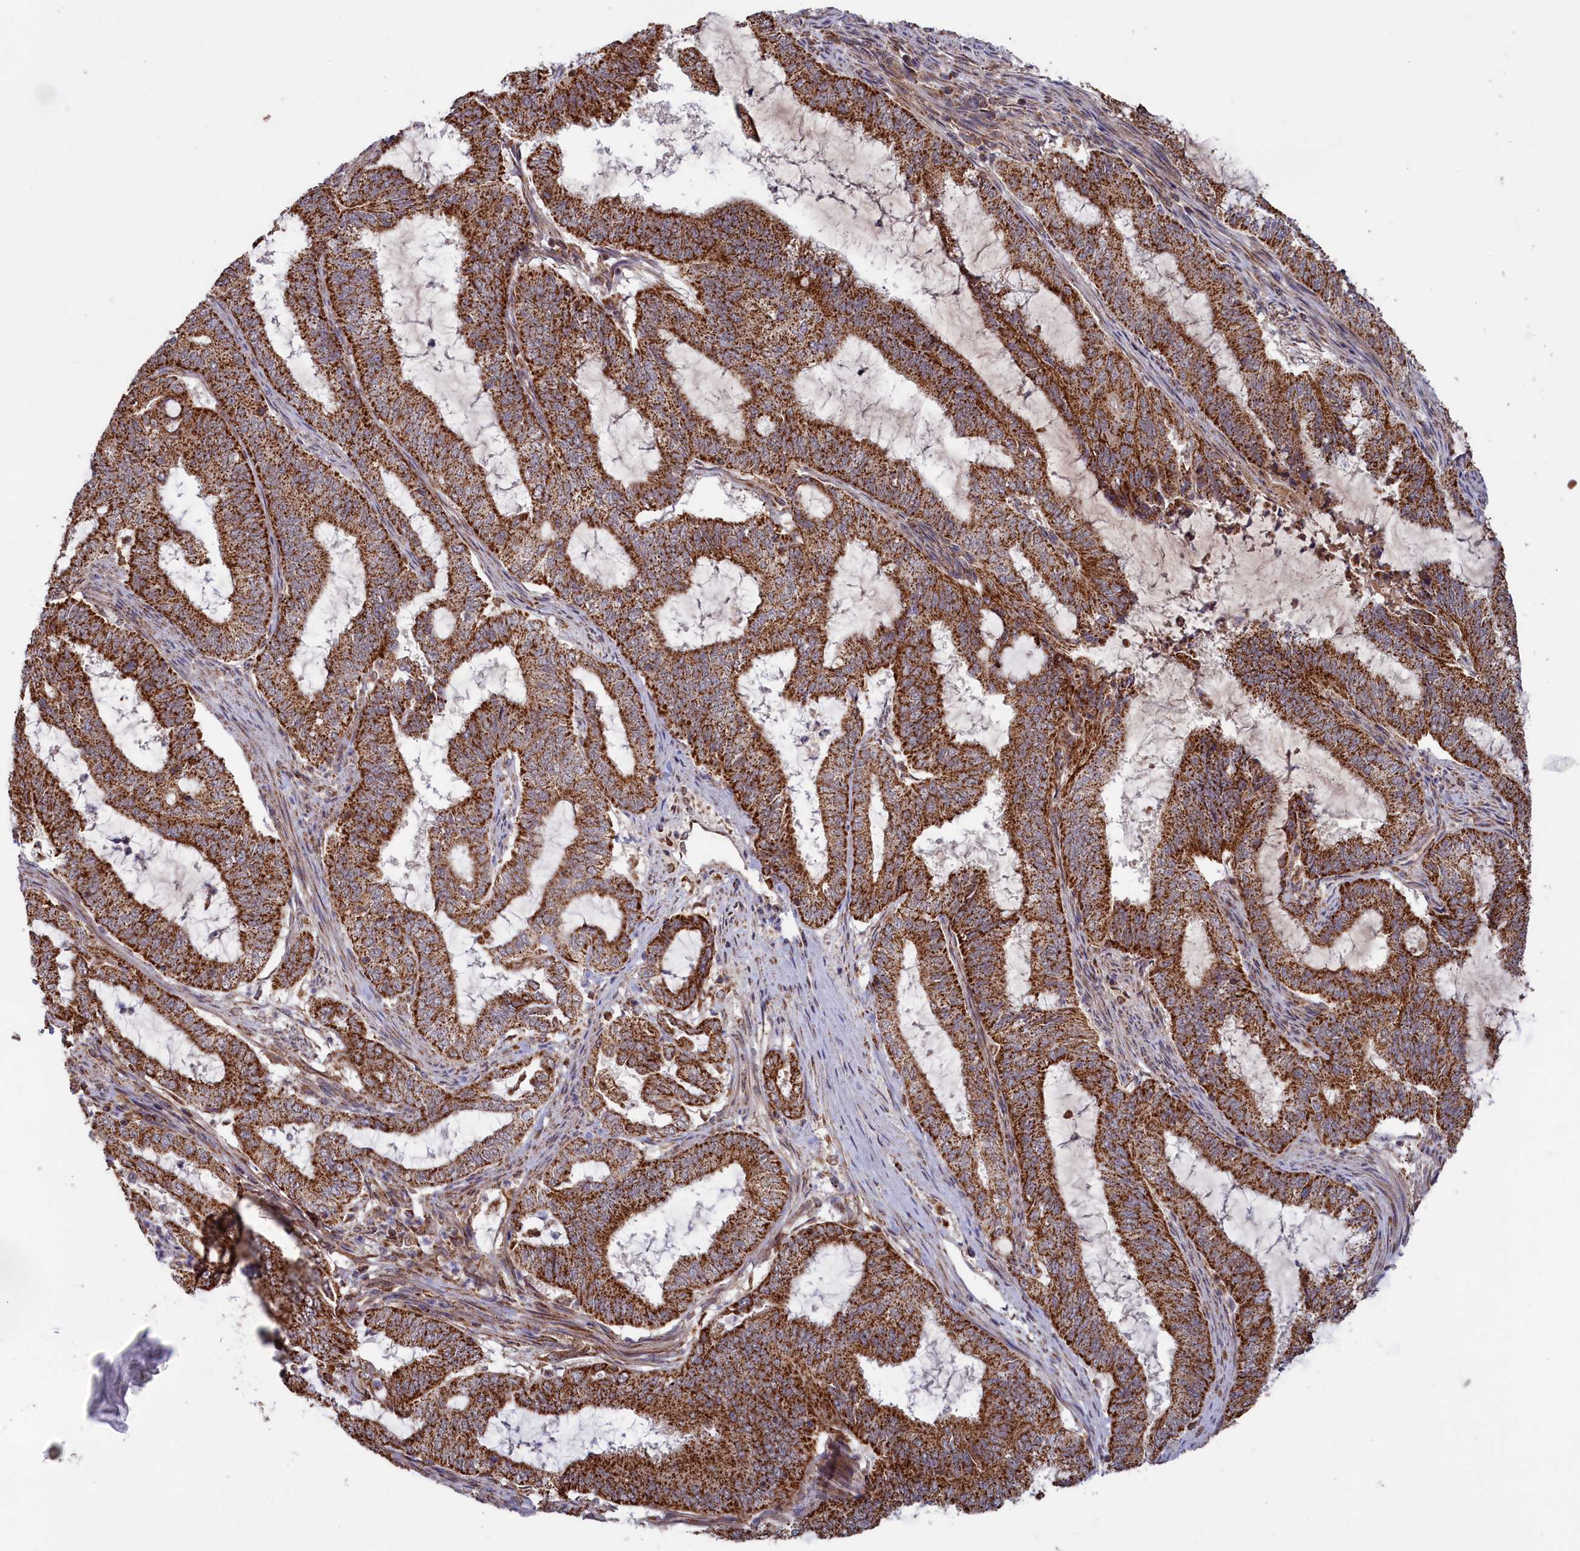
{"staining": {"intensity": "strong", "quantity": ">75%", "location": "cytoplasmic/membranous"}, "tissue": "endometrial cancer", "cell_type": "Tumor cells", "image_type": "cancer", "snomed": [{"axis": "morphology", "description": "Adenocarcinoma, NOS"}, {"axis": "topography", "description": "Endometrium"}], "caption": "Protein staining by IHC reveals strong cytoplasmic/membranous positivity in approximately >75% of tumor cells in endometrial cancer (adenocarcinoma).", "gene": "DUS3L", "patient": {"sex": "female", "age": 51}}